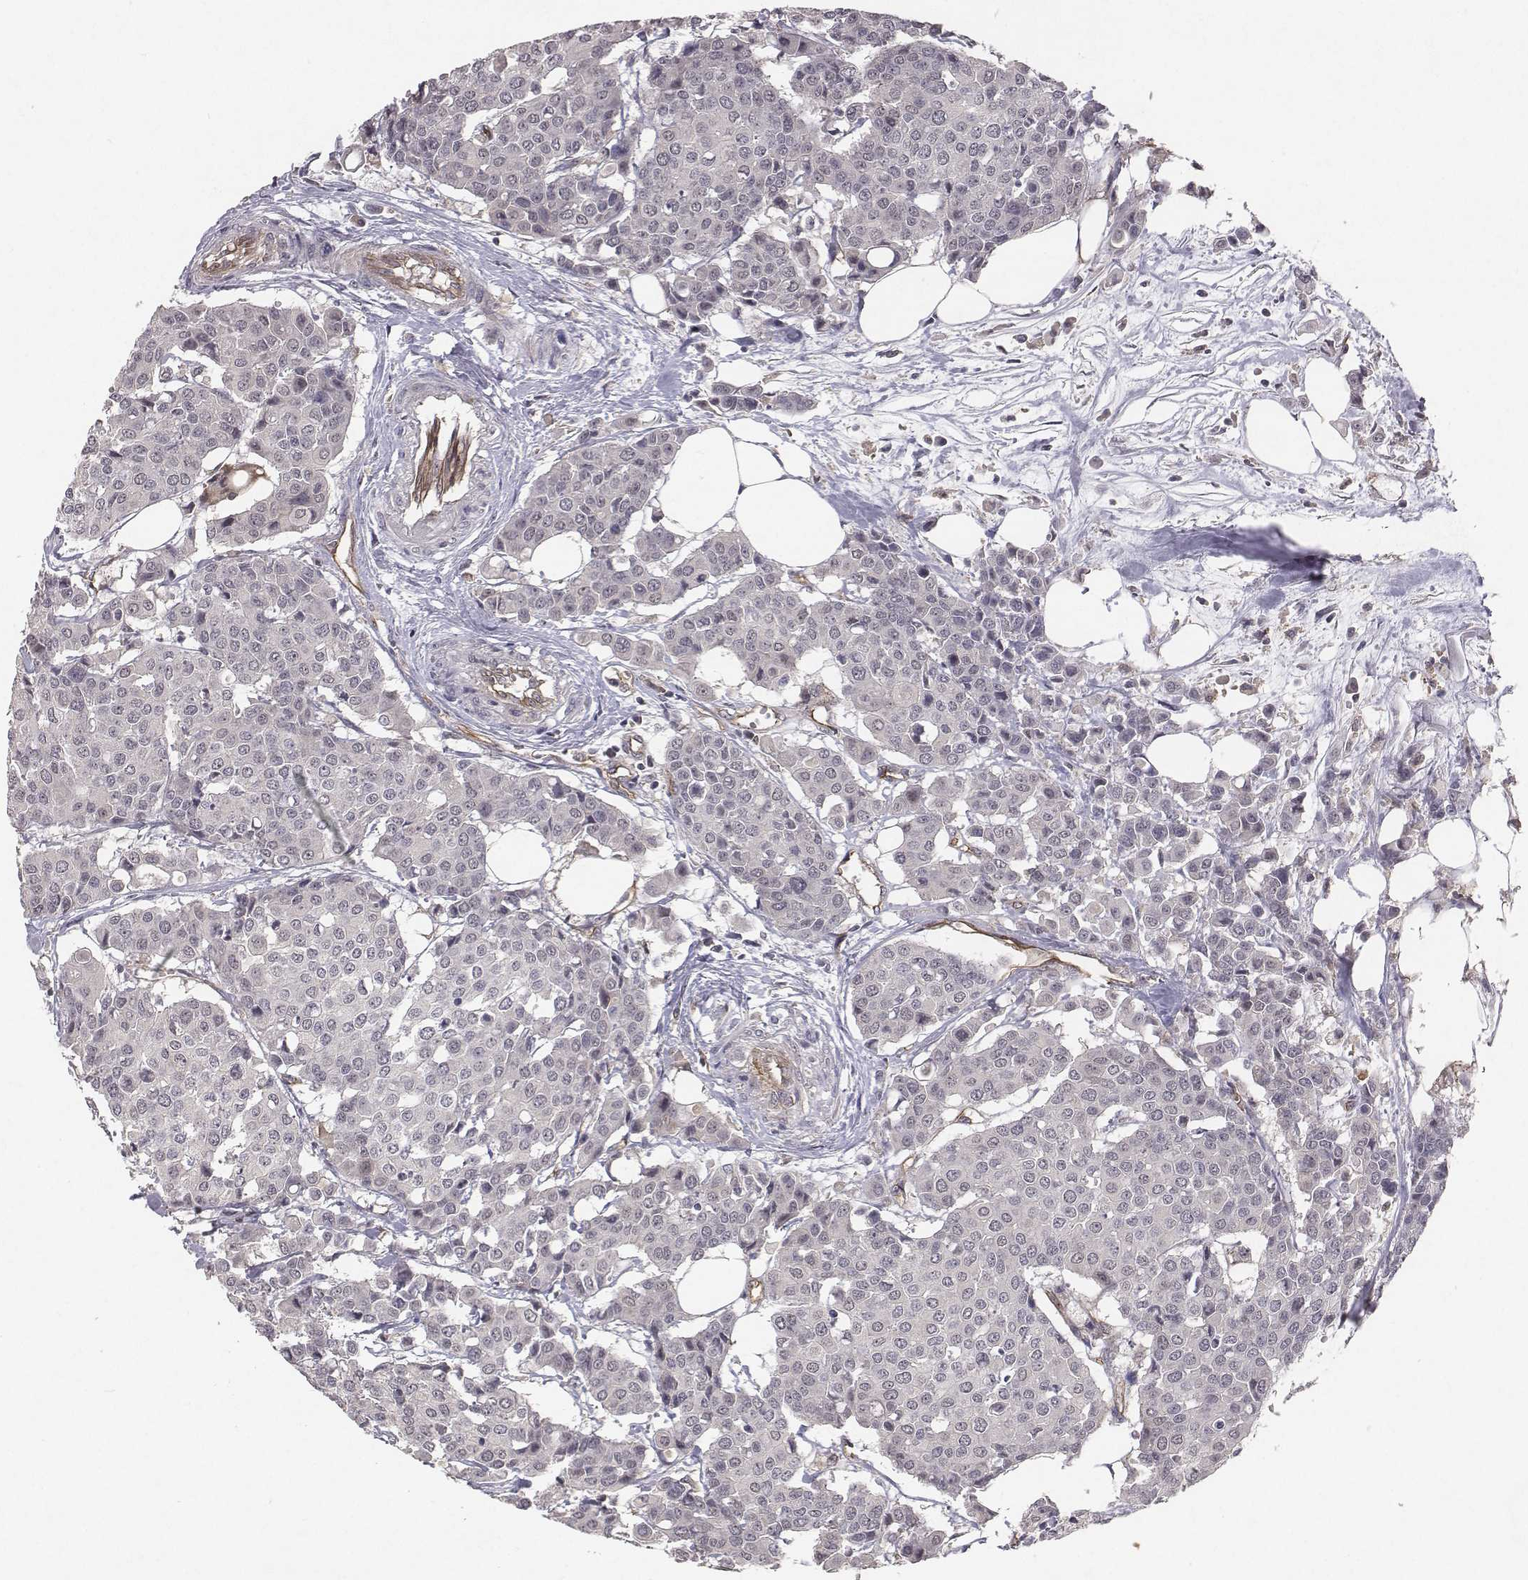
{"staining": {"intensity": "negative", "quantity": "none", "location": "none"}, "tissue": "carcinoid", "cell_type": "Tumor cells", "image_type": "cancer", "snomed": [{"axis": "morphology", "description": "Carcinoid, malignant, NOS"}, {"axis": "topography", "description": "Colon"}], "caption": "A high-resolution micrograph shows immunohistochemistry (IHC) staining of carcinoid, which displays no significant positivity in tumor cells. (Stains: DAB IHC with hematoxylin counter stain, Microscopy: brightfield microscopy at high magnification).", "gene": "PTPRG", "patient": {"sex": "male", "age": 81}}